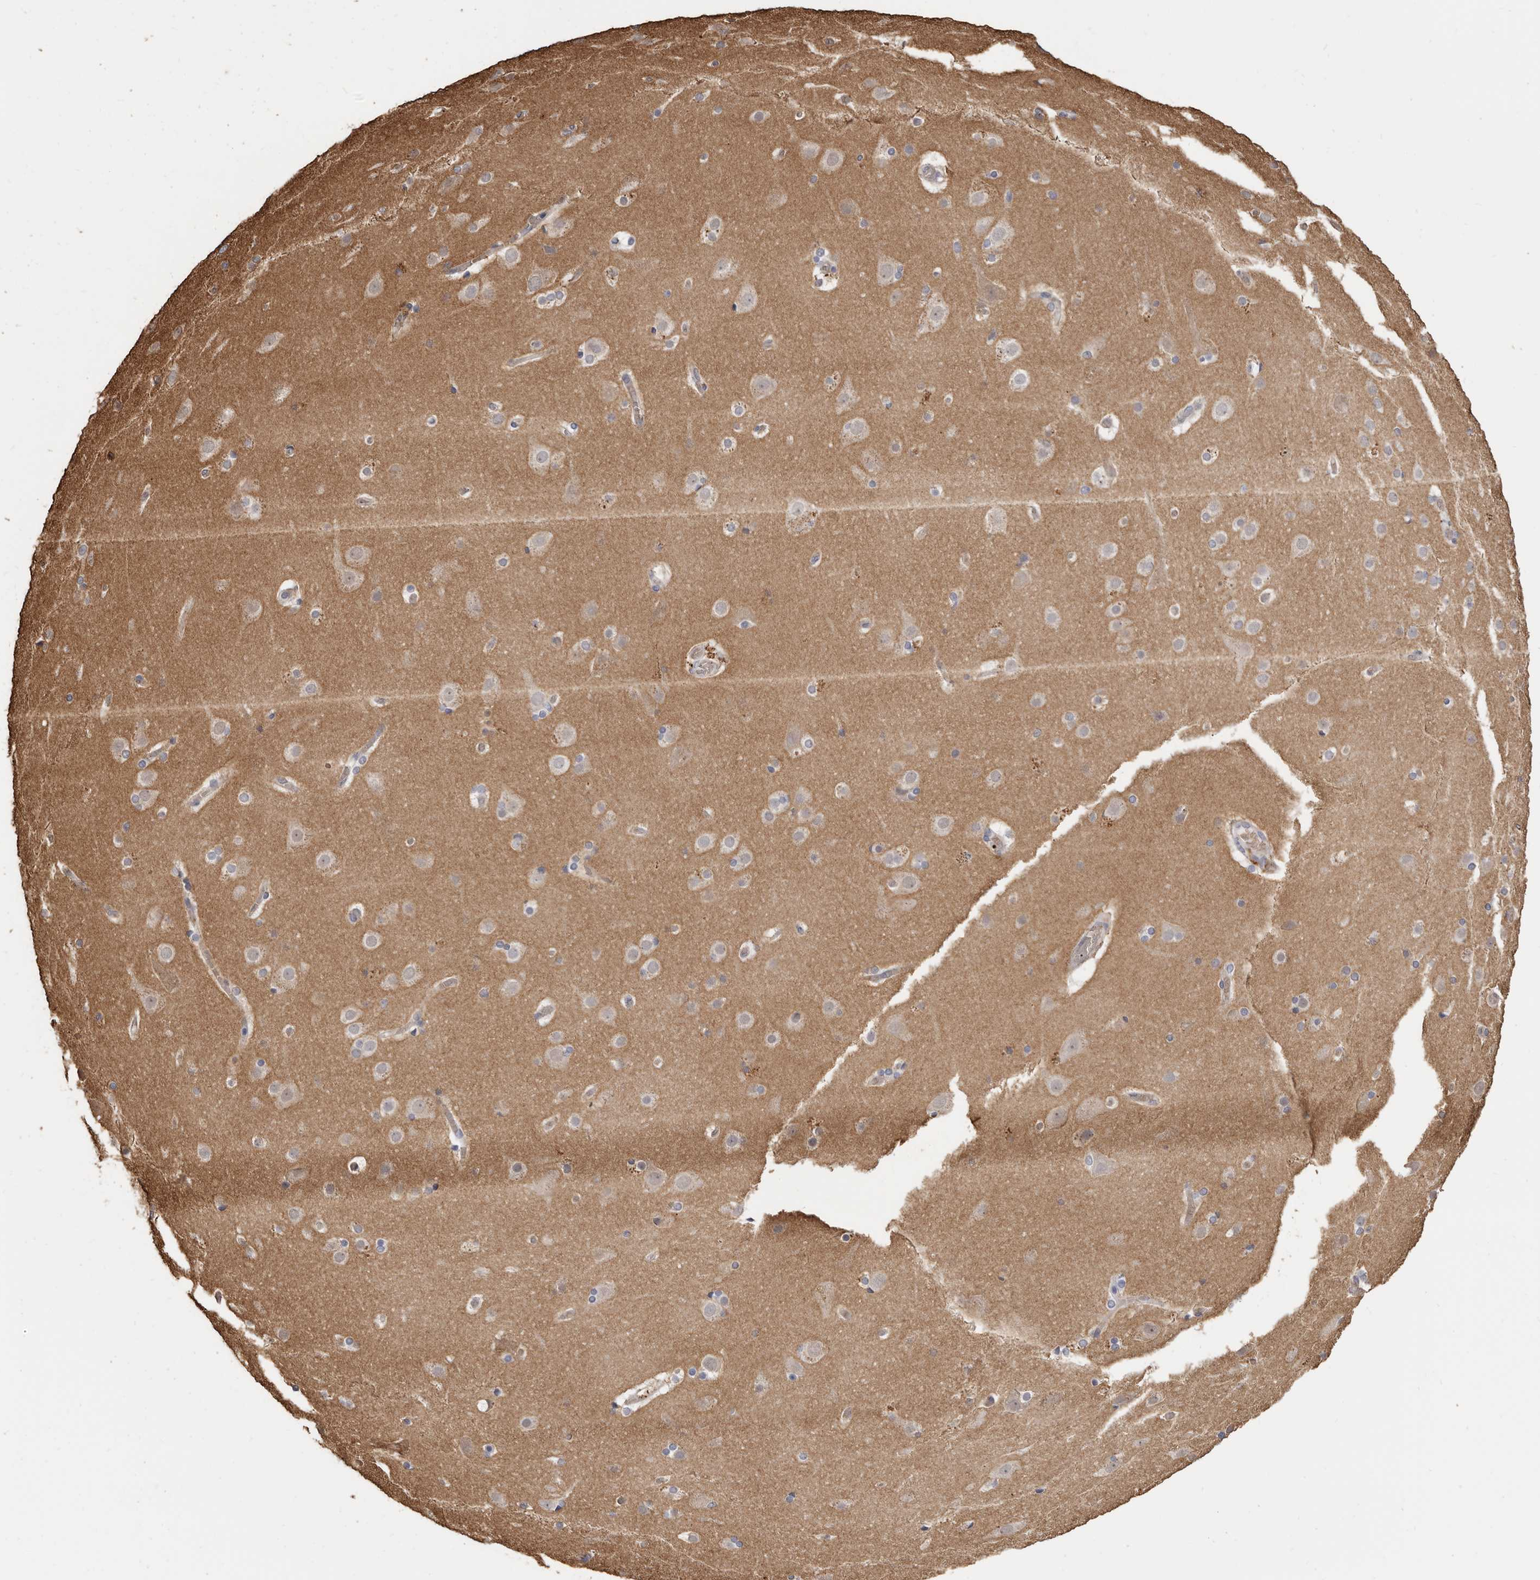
{"staining": {"intensity": "weak", "quantity": "25%-75%", "location": "cytoplasmic/membranous"}, "tissue": "cerebral cortex", "cell_type": "Endothelial cells", "image_type": "normal", "snomed": [{"axis": "morphology", "description": "Normal tissue, NOS"}, {"axis": "topography", "description": "Cerebral cortex"}], "caption": "The histopathology image exhibits a brown stain indicating the presence of a protein in the cytoplasmic/membranous of endothelial cells in cerebral cortex.", "gene": "ENTREP1", "patient": {"sex": "male", "age": 57}}